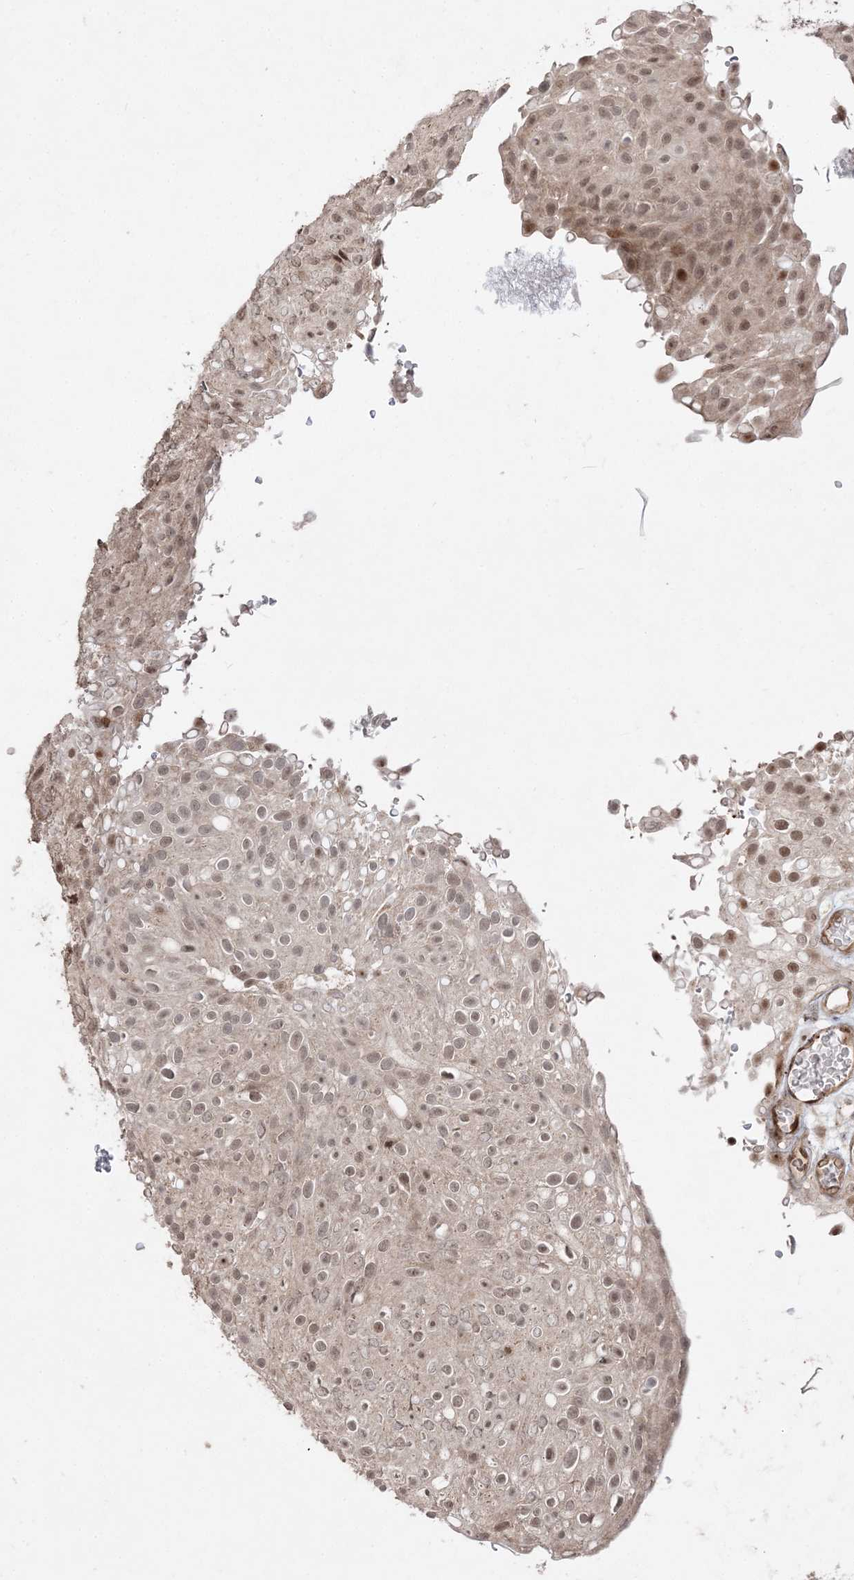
{"staining": {"intensity": "moderate", "quantity": ">75%", "location": "nuclear"}, "tissue": "urothelial cancer", "cell_type": "Tumor cells", "image_type": "cancer", "snomed": [{"axis": "morphology", "description": "Urothelial carcinoma, Low grade"}, {"axis": "topography", "description": "Urinary bladder"}], "caption": "About >75% of tumor cells in urothelial cancer exhibit moderate nuclear protein expression as visualized by brown immunohistochemical staining.", "gene": "RBM17", "patient": {"sex": "male", "age": 78}}